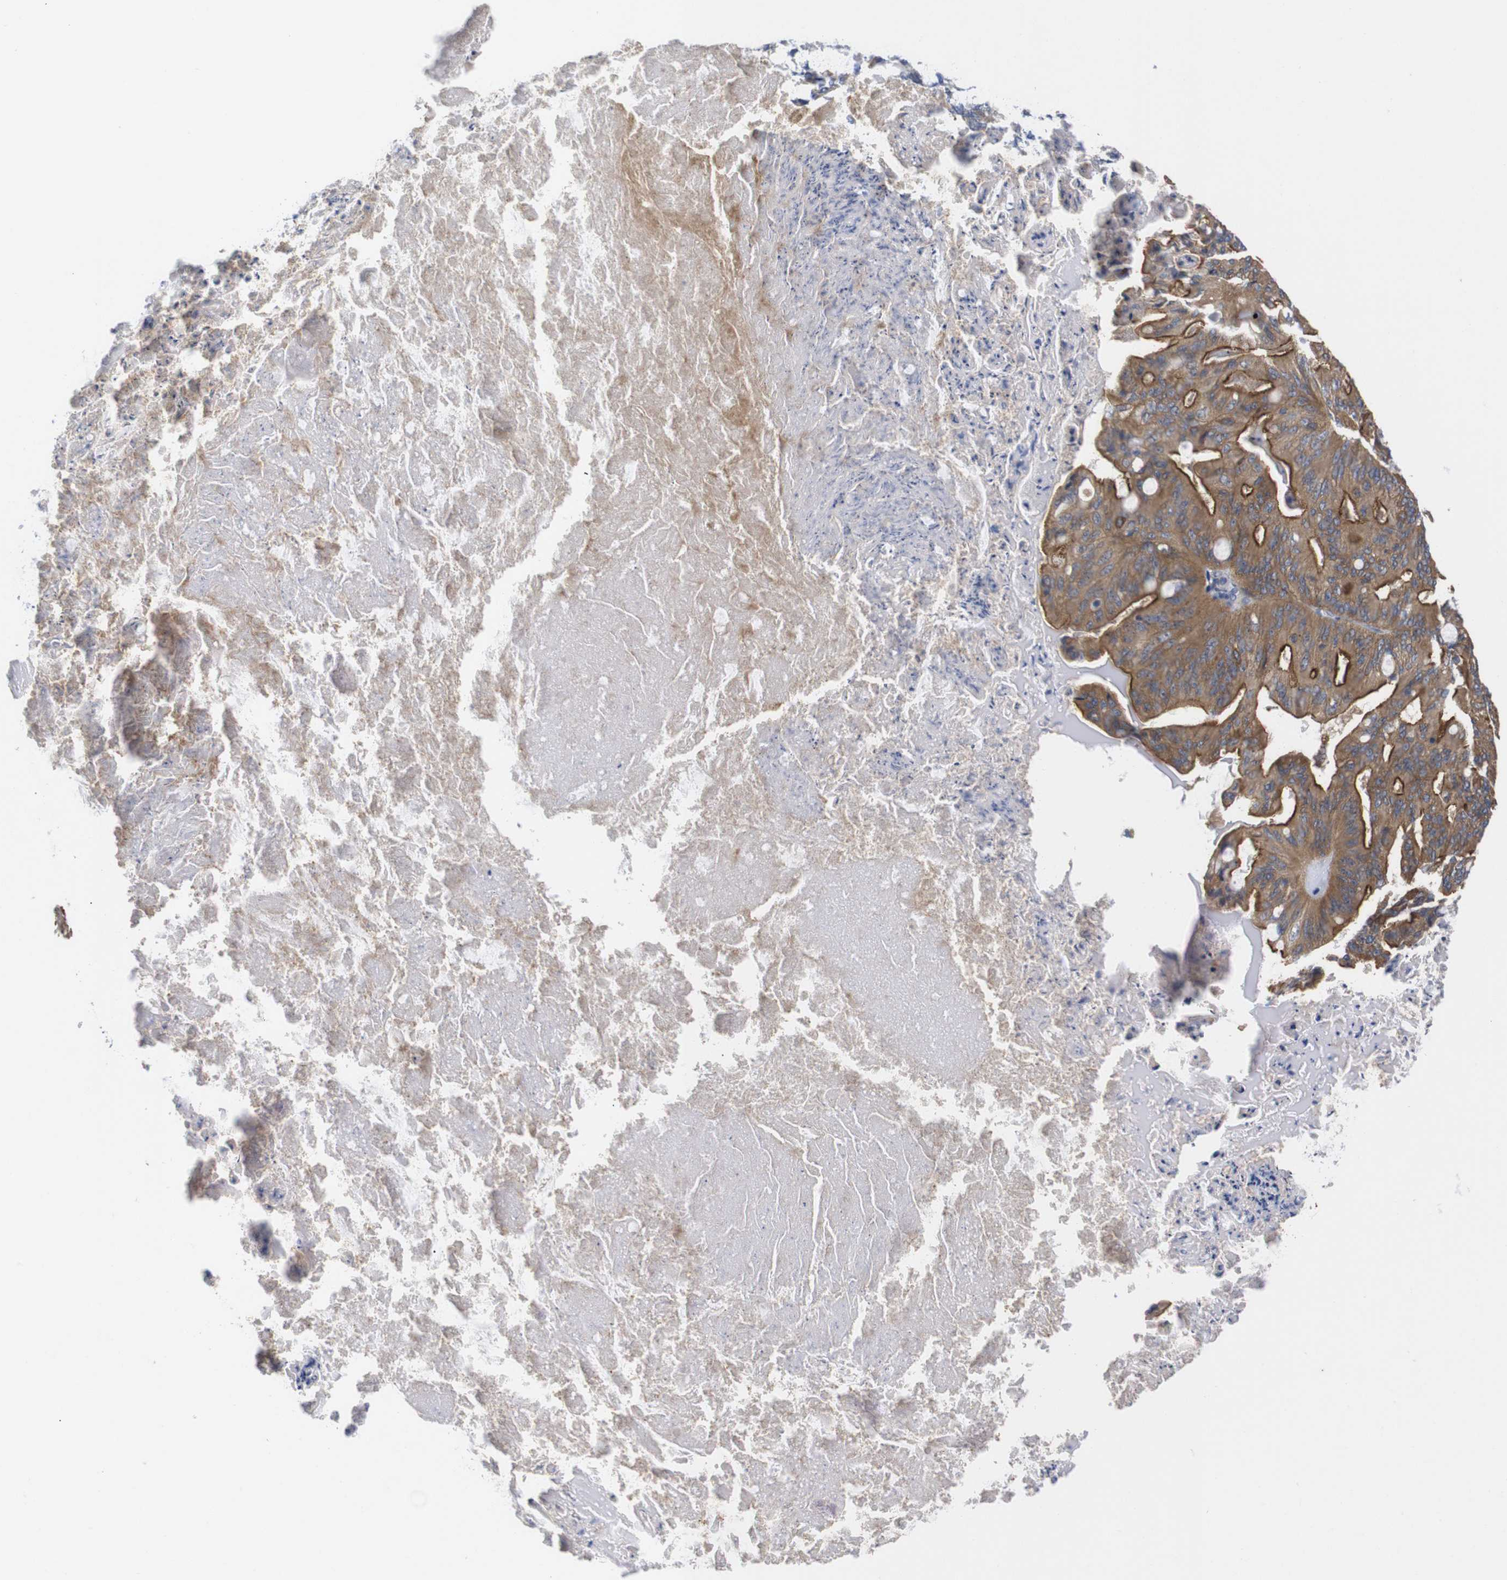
{"staining": {"intensity": "strong", "quantity": ">75%", "location": "cytoplasmic/membranous"}, "tissue": "ovarian cancer", "cell_type": "Tumor cells", "image_type": "cancer", "snomed": [{"axis": "morphology", "description": "Cystadenocarcinoma, mucinous, NOS"}, {"axis": "topography", "description": "Ovary"}], "caption": "Immunohistochemistry histopathology image of neoplastic tissue: human ovarian mucinous cystadenocarcinoma stained using IHC demonstrates high levels of strong protein expression localized specifically in the cytoplasmic/membranous of tumor cells, appearing as a cytoplasmic/membranous brown color.", "gene": "USH1C", "patient": {"sex": "female", "age": 36}}